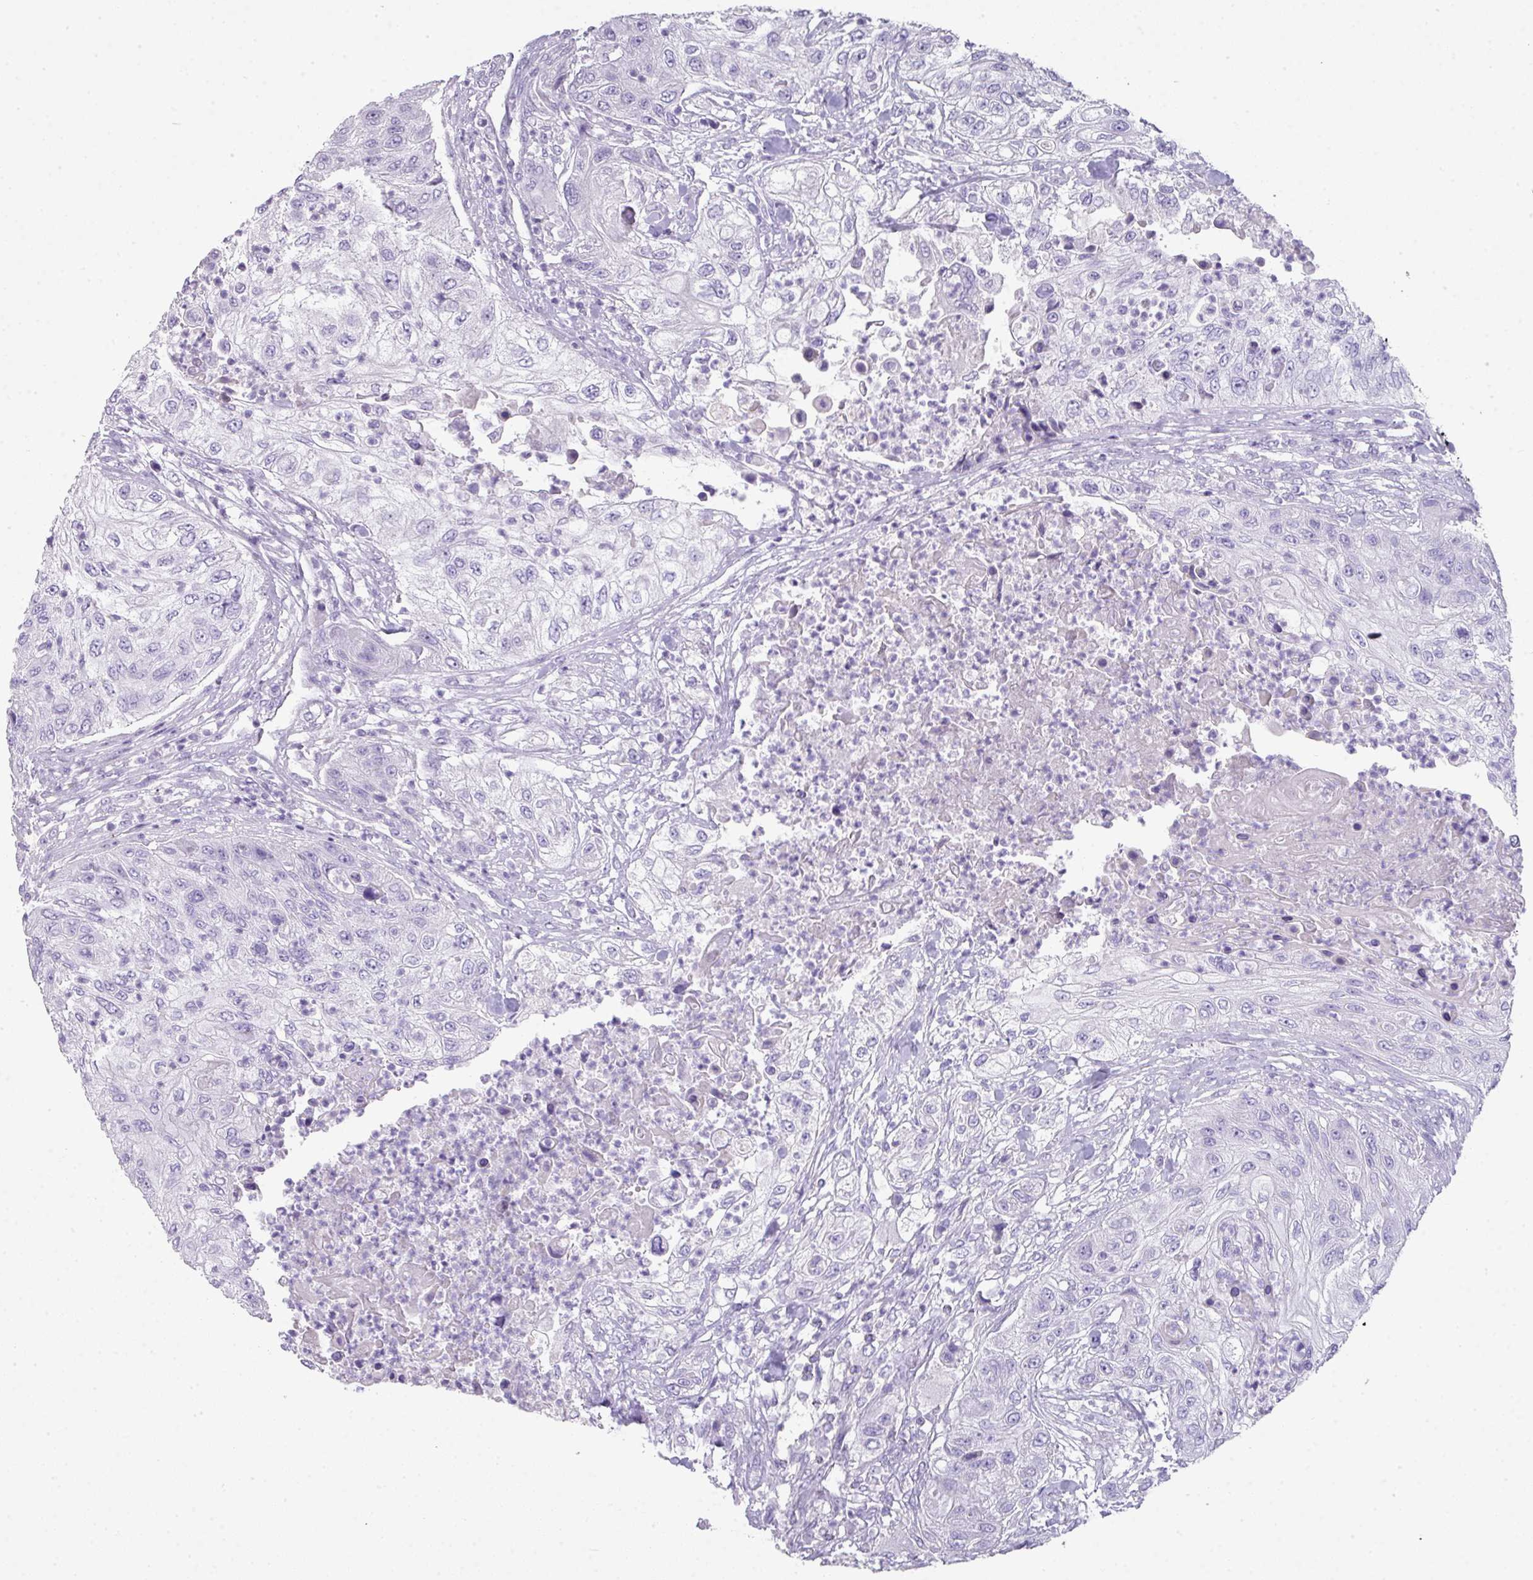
{"staining": {"intensity": "negative", "quantity": "none", "location": "none"}, "tissue": "urothelial cancer", "cell_type": "Tumor cells", "image_type": "cancer", "snomed": [{"axis": "morphology", "description": "Urothelial carcinoma, High grade"}, {"axis": "topography", "description": "Urinary bladder"}], "caption": "High-grade urothelial carcinoma stained for a protein using immunohistochemistry (IHC) exhibits no staining tumor cells.", "gene": "GLI4", "patient": {"sex": "female", "age": 60}}